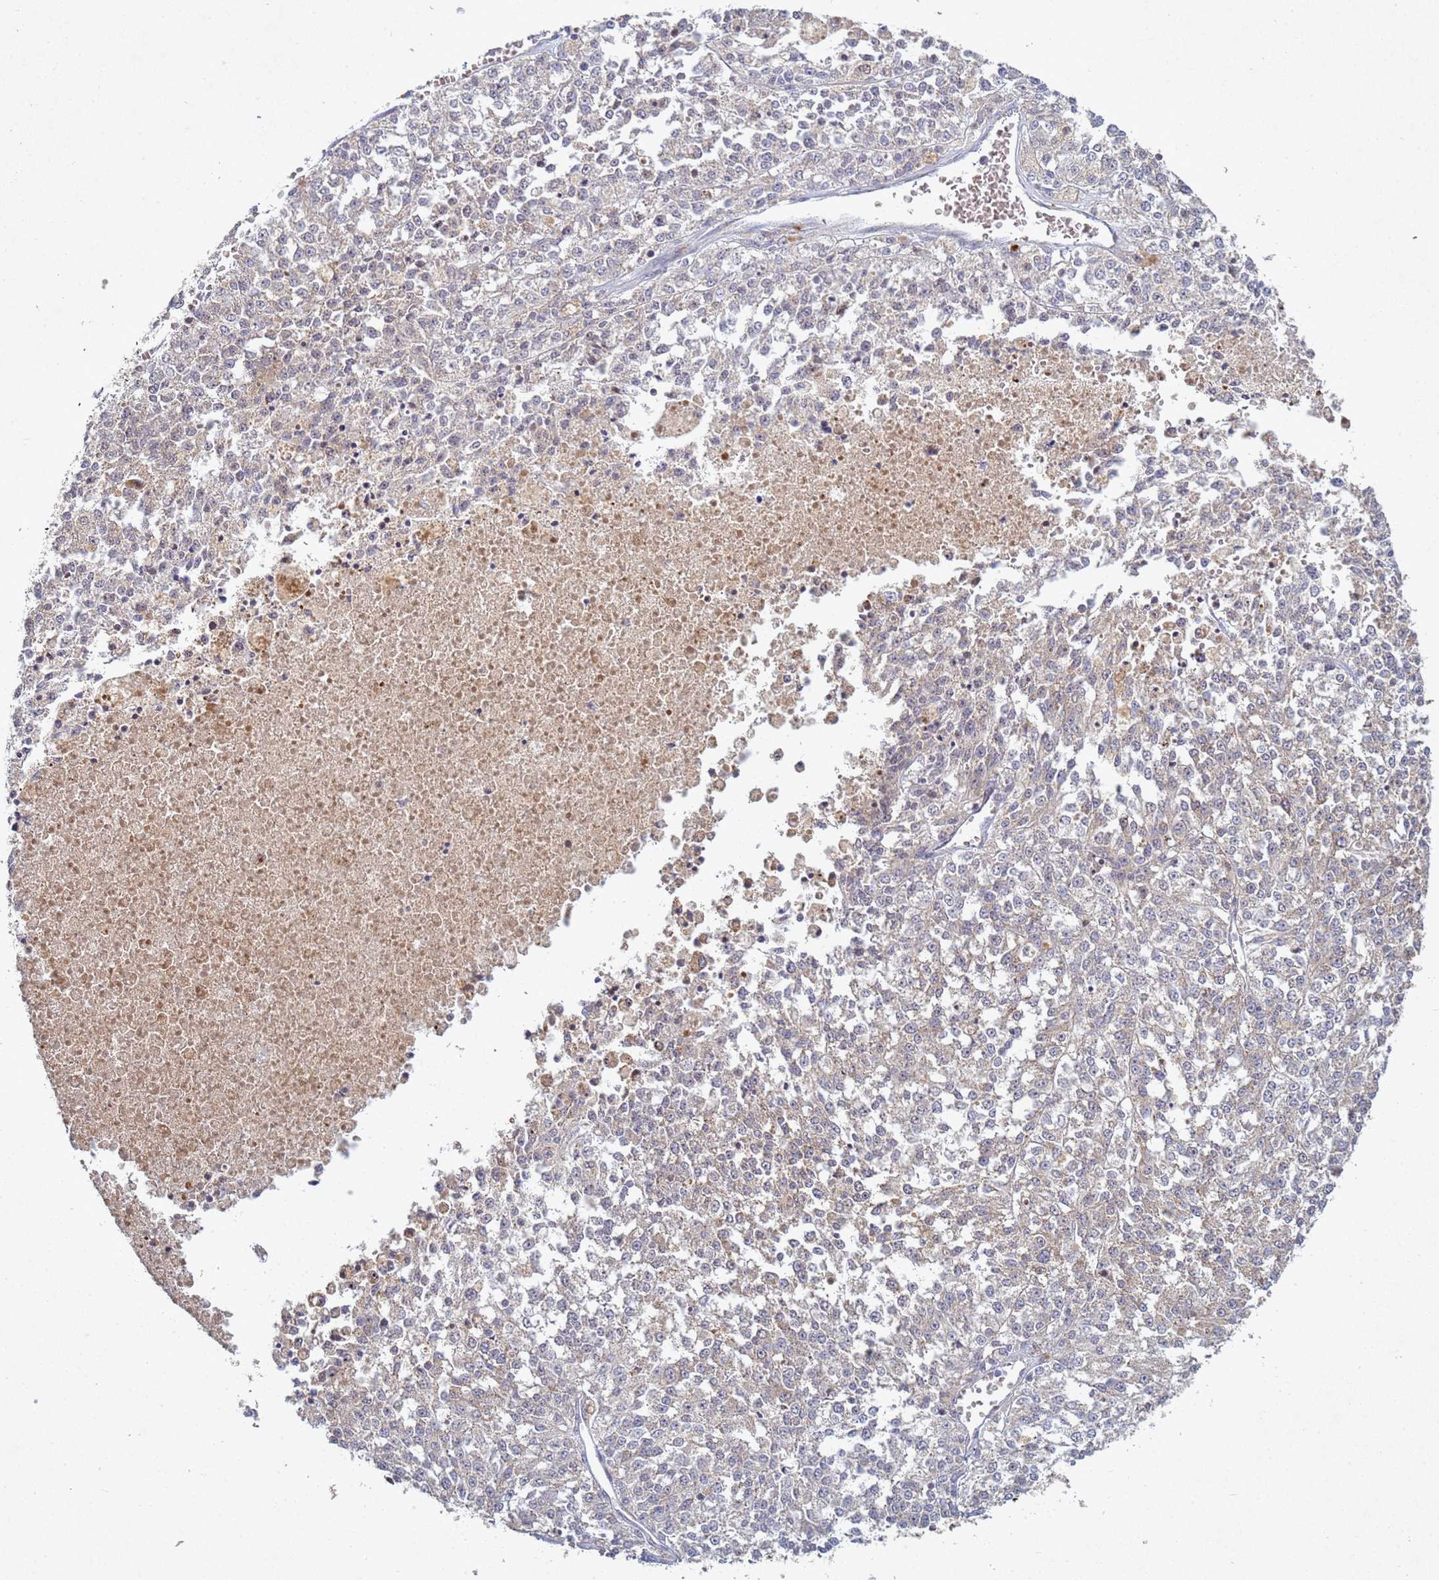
{"staining": {"intensity": "negative", "quantity": "none", "location": "none"}, "tissue": "melanoma", "cell_type": "Tumor cells", "image_type": "cancer", "snomed": [{"axis": "morphology", "description": "Malignant melanoma, NOS"}, {"axis": "topography", "description": "Skin"}], "caption": "DAB (3,3'-diaminobenzidine) immunohistochemical staining of human malignant melanoma shows no significant expression in tumor cells.", "gene": "TNPO2", "patient": {"sex": "female", "age": 64}}